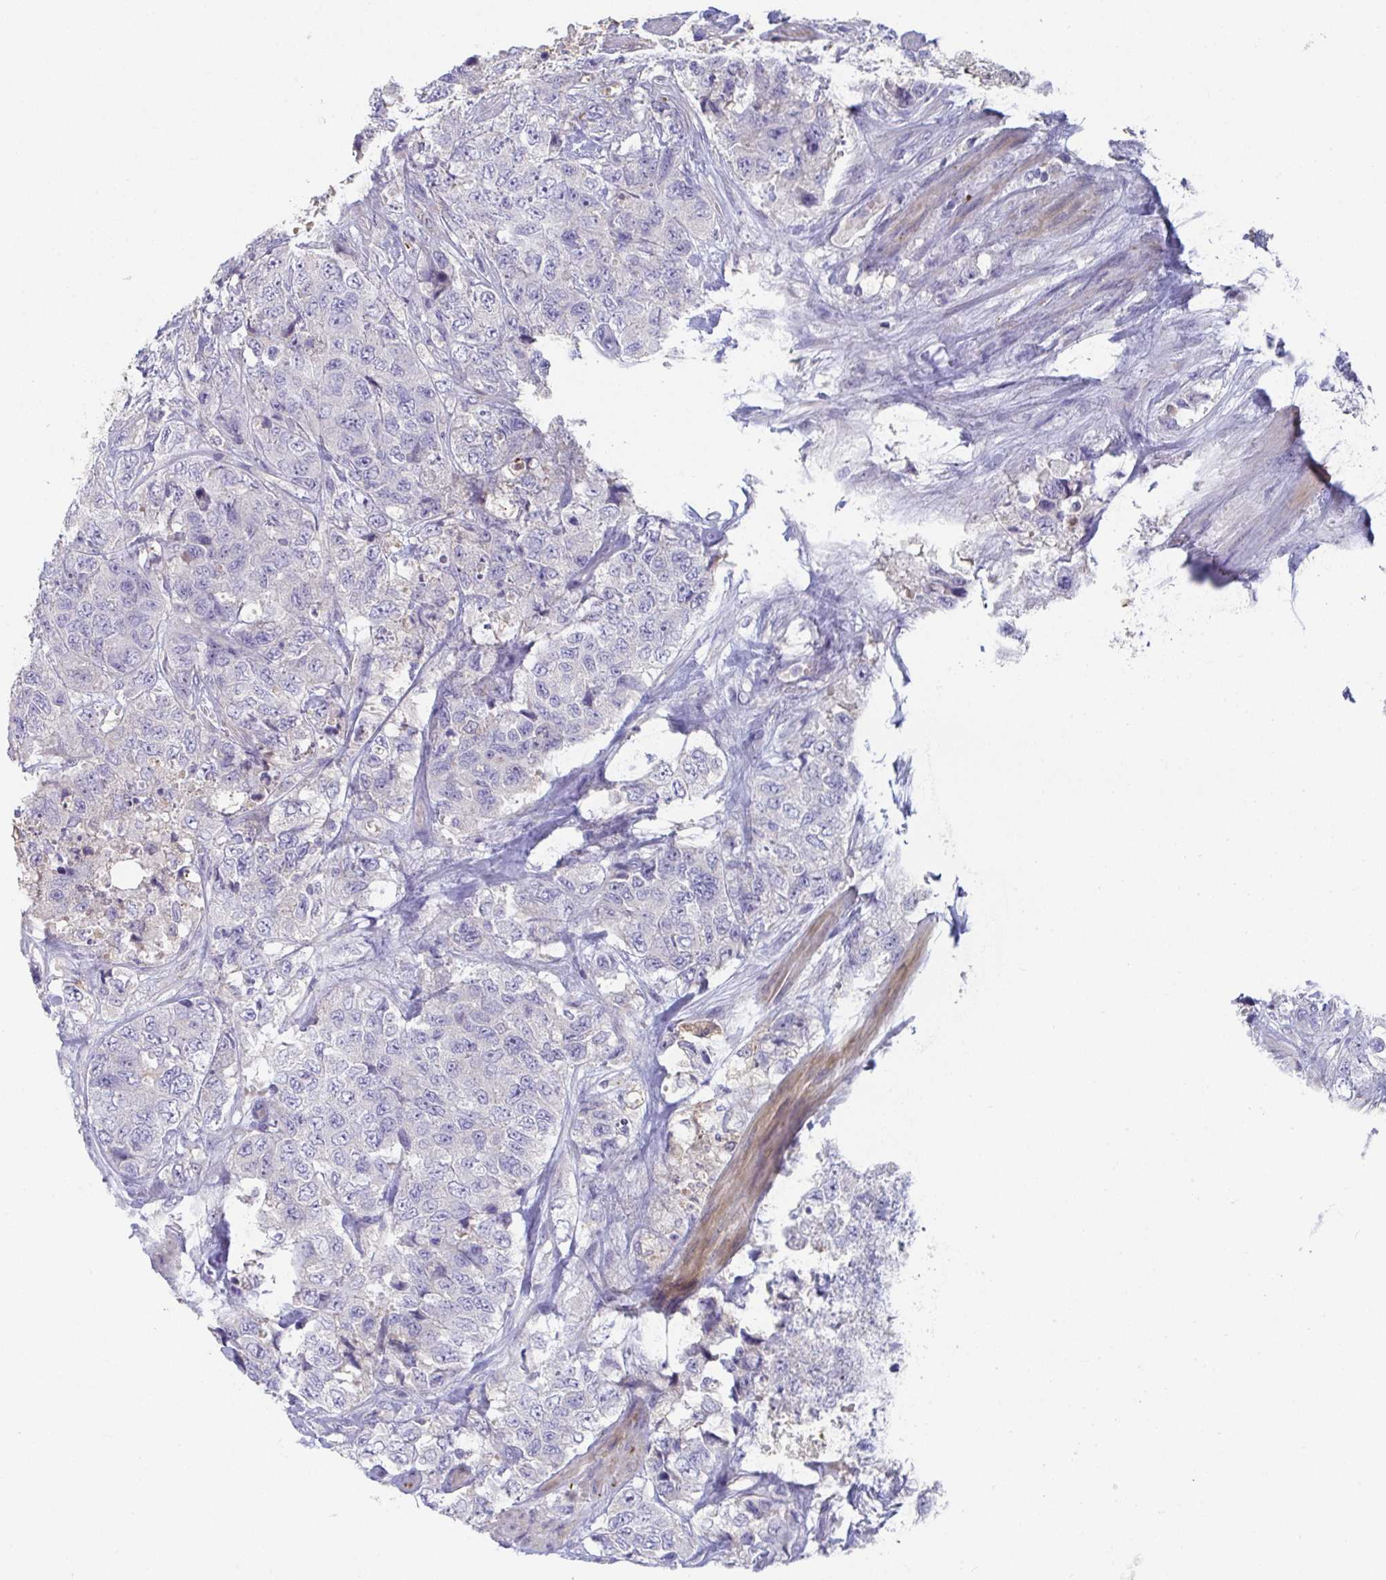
{"staining": {"intensity": "negative", "quantity": "none", "location": "none"}, "tissue": "urothelial cancer", "cell_type": "Tumor cells", "image_type": "cancer", "snomed": [{"axis": "morphology", "description": "Urothelial carcinoma, High grade"}, {"axis": "topography", "description": "Urinary bladder"}], "caption": "Immunohistochemical staining of urothelial carcinoma (high-grade) reveals no significant expression in tumor cells.", "gene": "ANO5", "patient": {"sex": "female", "age": 78}}